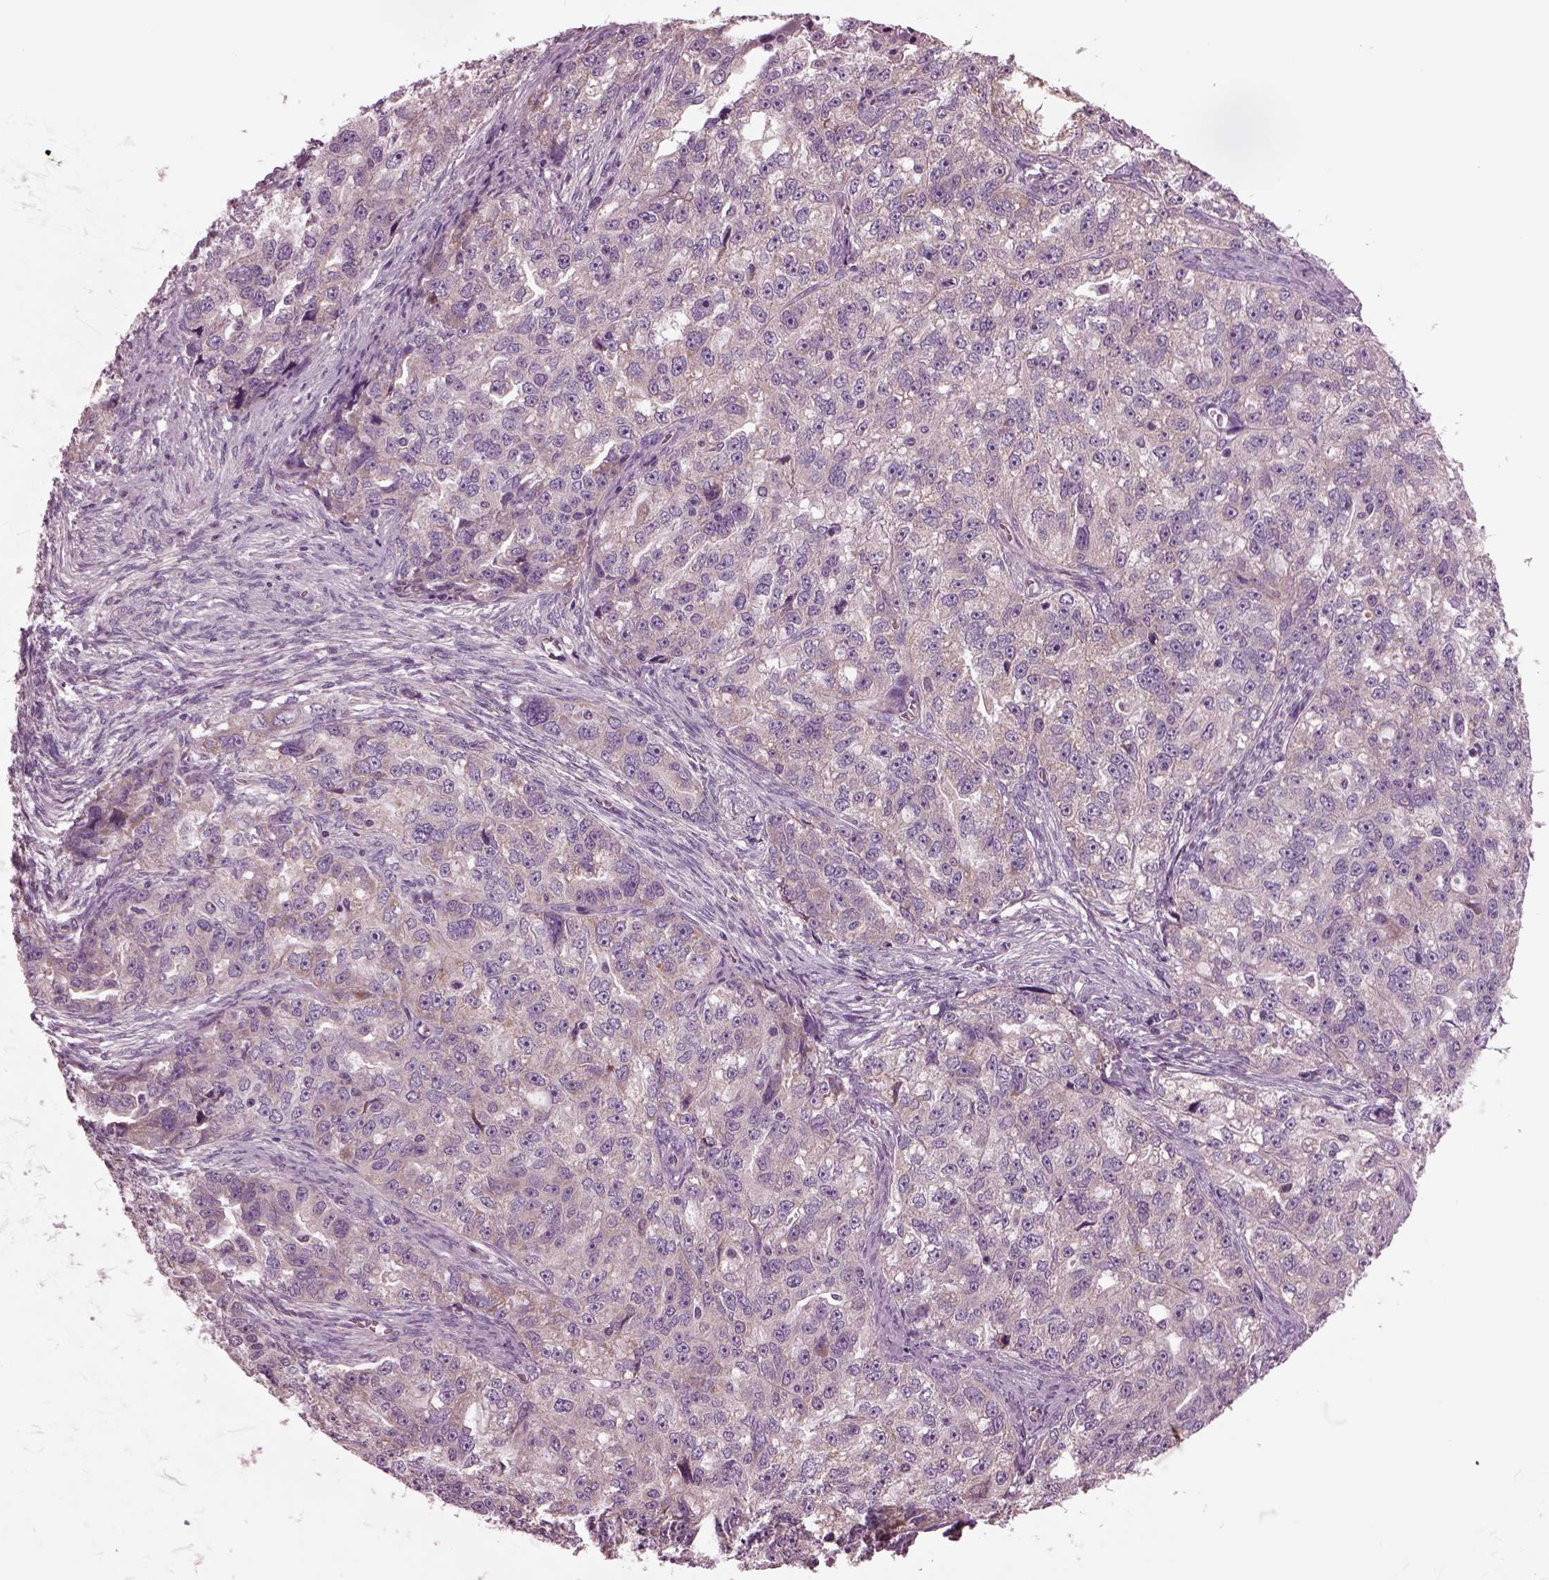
{"staining": {"intensity": "weak", "quantity": "25%-75%", "location": "cytoplasmic/membranous"}, "tissue": "ovarian cancer", "cell_type": "Tumor cells", "image_type": "cancer", "snomed": [{"axis": "morphology", "description": "Cystadenocarcinoma, serous, NOS"}, {"axis": "topography", "description": "Ovary"}], "caption": "Protein analysis of ovarian cancer (serous cystadenocarcinoma) tissue demonstrates weak cytoplasmic/membranous staining in approximately 25%-75% of tumor cells.", "gene": "AP4M1", "patient": {"sex": "female", "age": 51}}